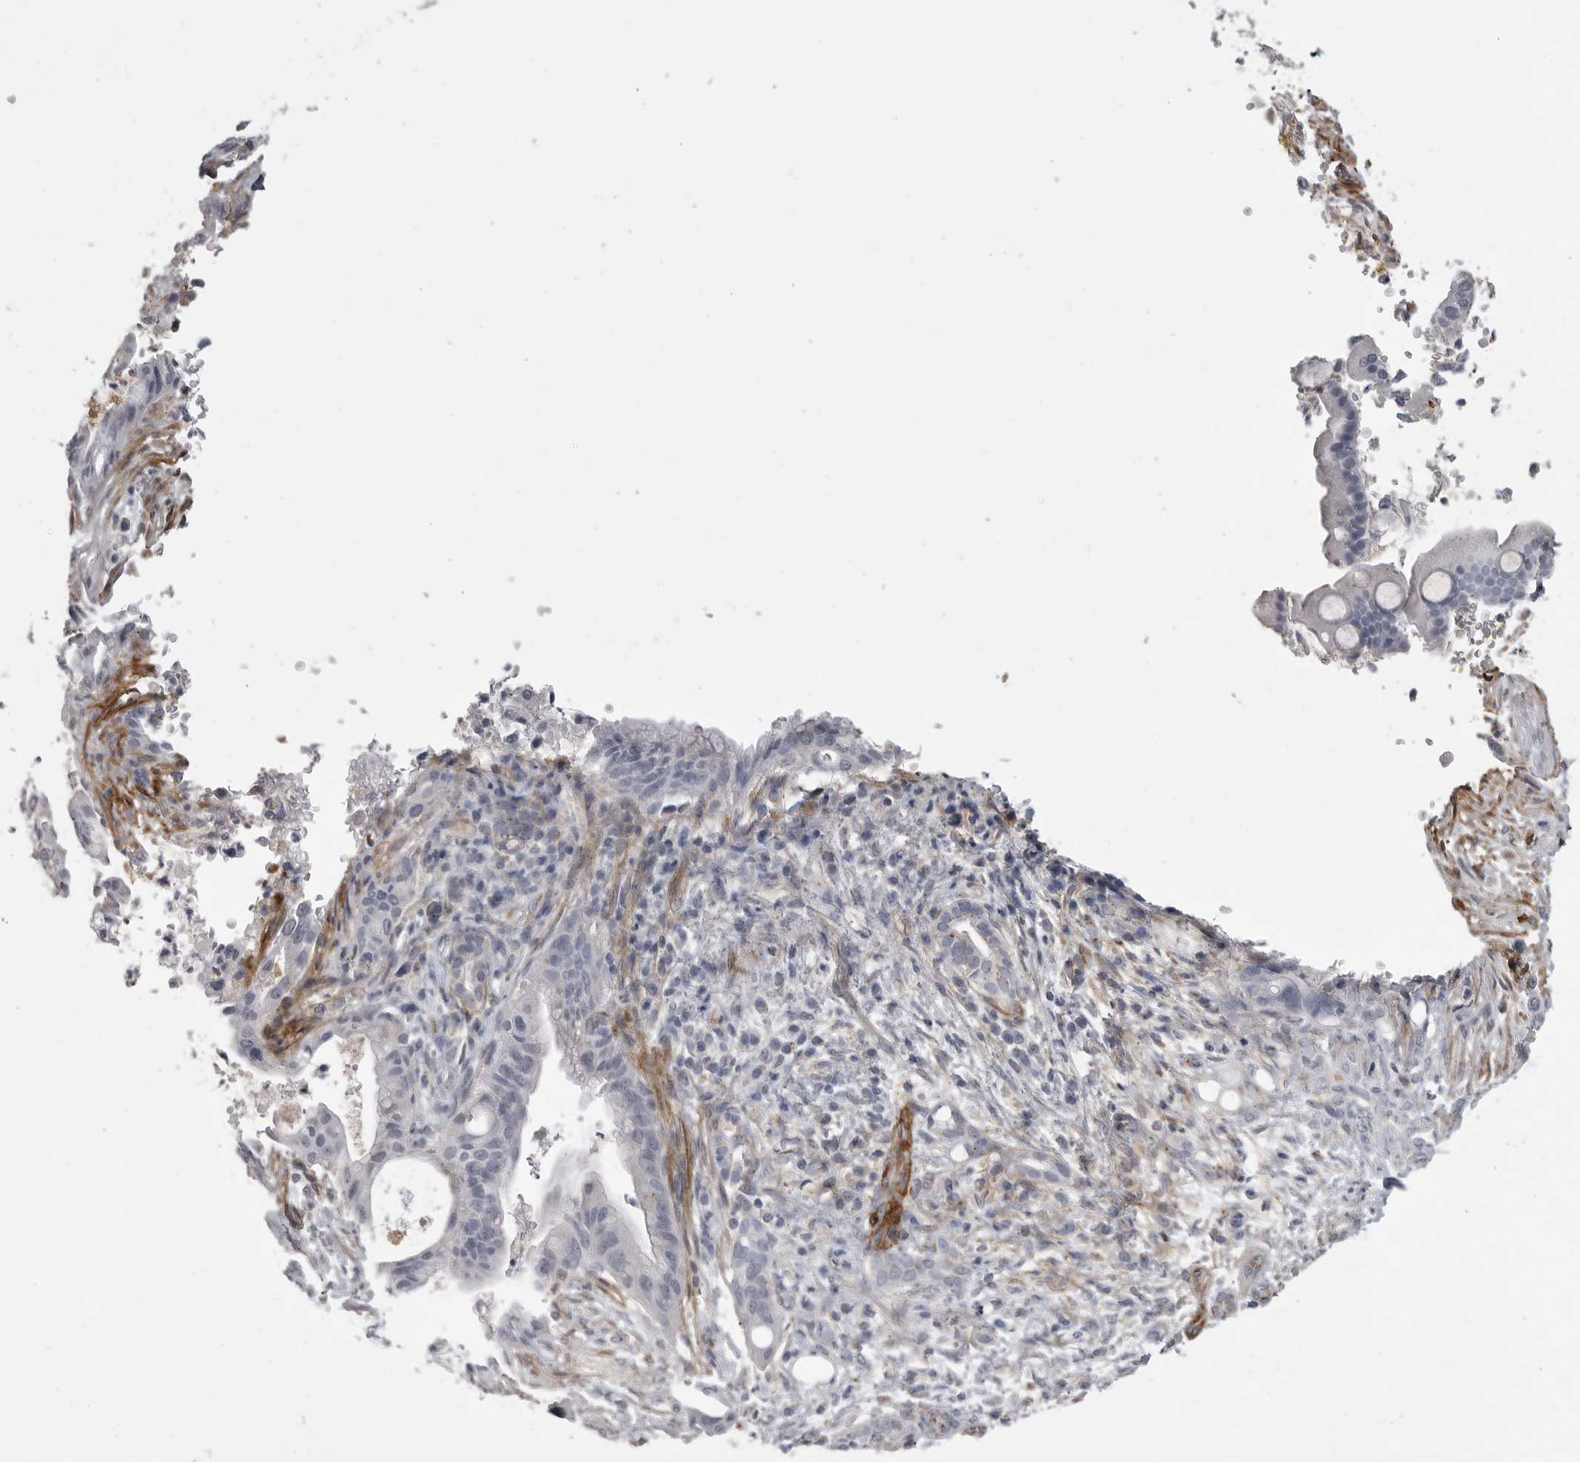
{"staining": {"intensity": "negative", "quantity": "none", "location": "none"}, "tissue": "pancreatic cancer", "cell_type": "Tumor cells", "image_type": "cancer", "snomed": [{"axis": "morphology", "description": "Adenocarcinoma, NOS"}, {"axis": "topography", "description": "Pancreas"}], "caption": "There is no significant positivity in tumor cells of adenocarcinoma (pancreatic). (Stains: DAB (3,3'-diaminobenzidine) immunohistochemistry with hematoxylin counter stain, Microscopy: brightfield microscopy at high magnification).", "gene": "AOC3", "patient": {"sex": "male", "age": 58}}